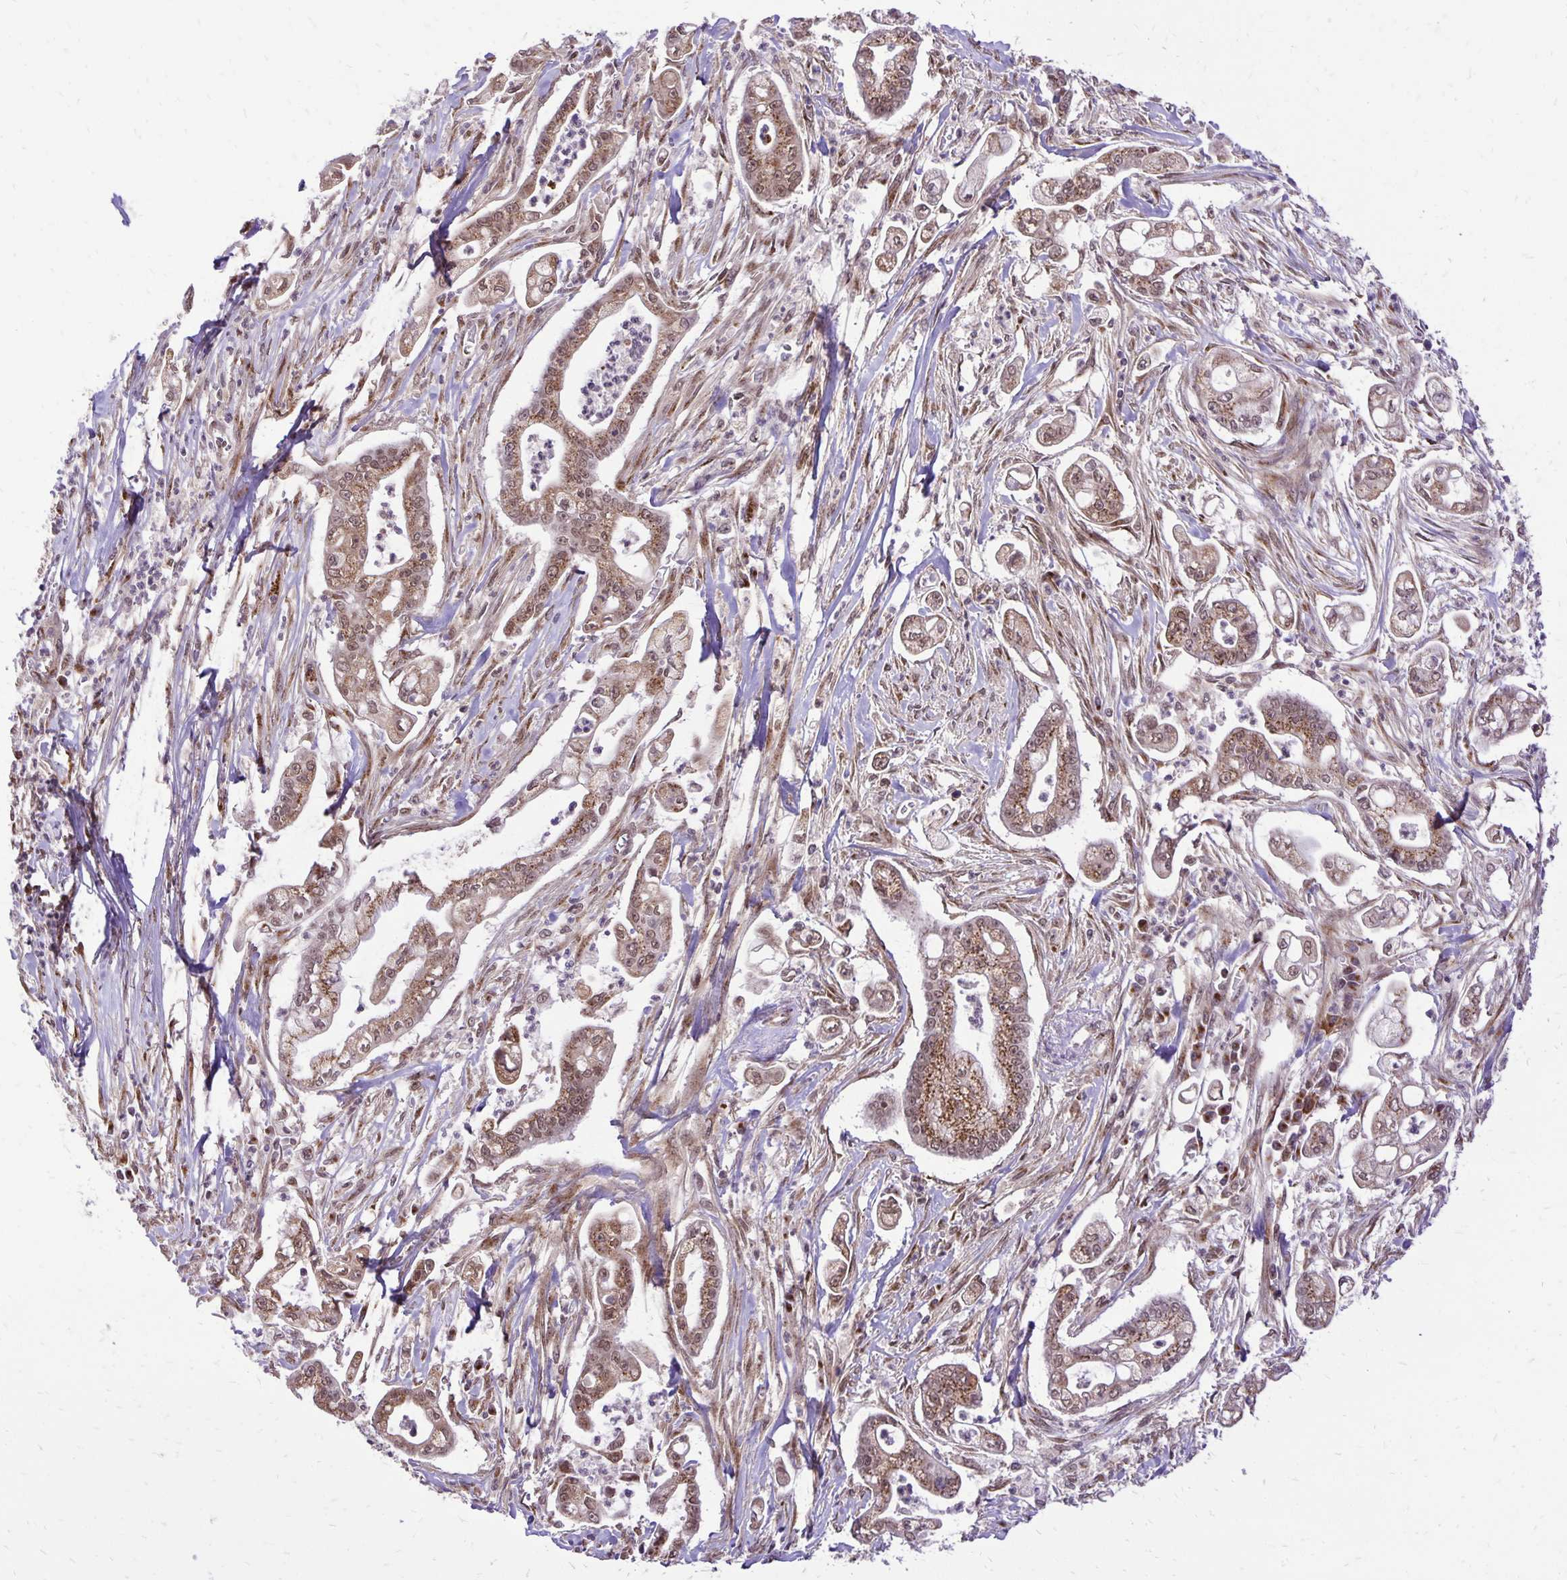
{"staining": {"intensity": "moderate", "quantity": ">75%", "location": "cytoplasmic/membranous,nuclear"}, "tissue": "pancreatic cancer", "cell_type": "Tumor cells", "image_type": "cancer", "snomed": [{"axis": "morphology", "description": "Adenocarcinoma, NOS"}, {"axis": "topography", "description": "Pancreas"}], "caption": "Immunohistochemical staining of human adenocarcinoma (pancreatic) shows medium levels of moderate cytoplasmic/membranous and nuclear protein positivity in about >75% of tumor cells.", "gene": "GOLGA5", "patient": {"sex": "female", "age": 69}}